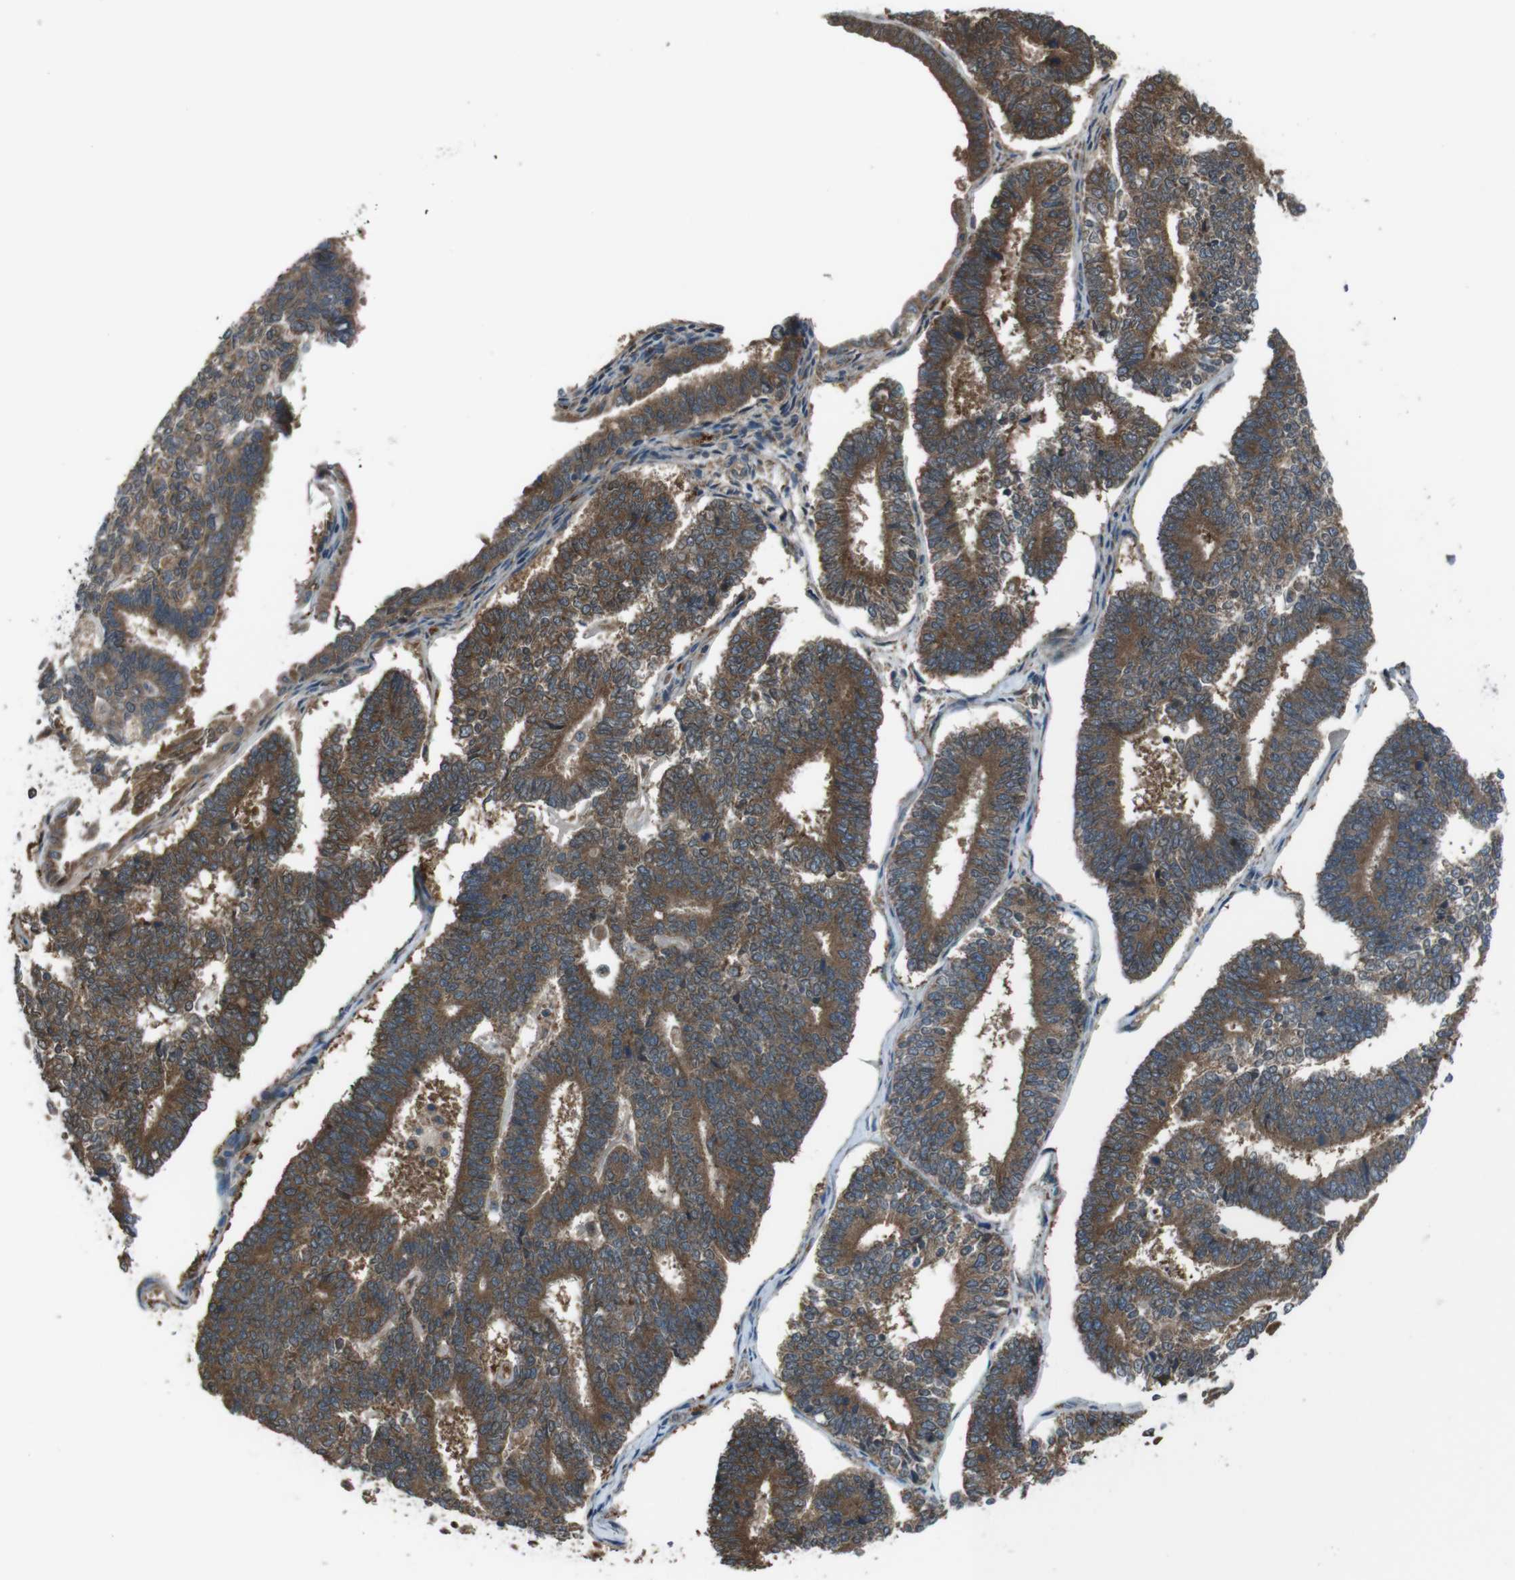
{"staining": {"intensity": "moderate", "quantity": ">75%", "location": "cytoplasmic/membranous"}, "tissue": "endometrial cancer", "cell_type": "Tumor cells", "image_type": "cancer", "snomed": [{"axis": "morphology", "description": "Adenocarcinoma, NOS"}, {"axis": "topography", "description": "Endometrium"}], "caption": "Human endometrial cancer (adenocarcinoma) stained with a brown dye shows moderate cytoplasmic/membranous positive staining in about >75% of tumor cells.", "gene": "SSR3", "patient": {"sex": "female", "age": 70}}